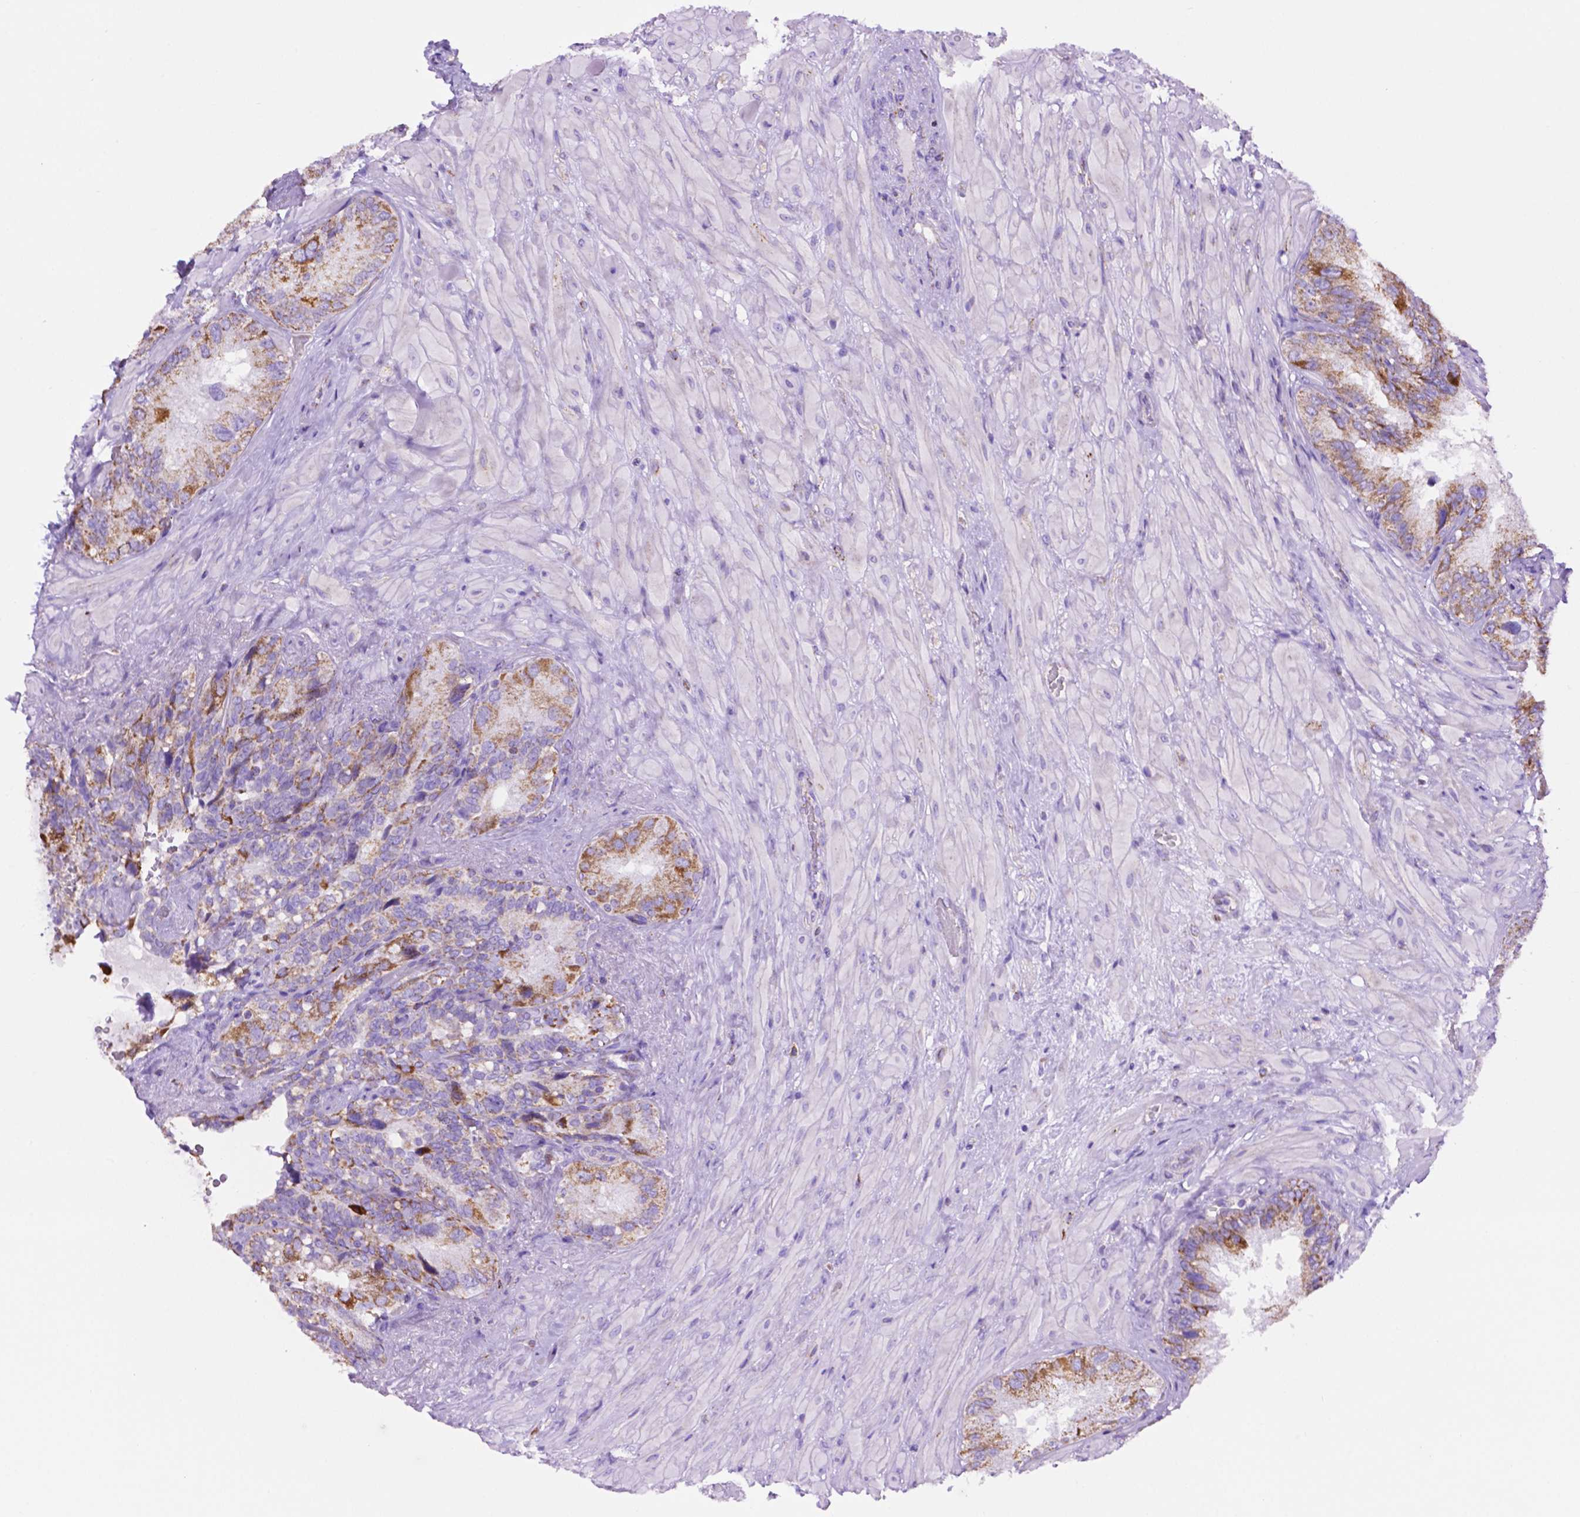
{"staining": {"intensity": "moderate", "quantity": "<25%", "location": "cytoplasmic/membranous"}, "tissue": "seminal vesicle", "cell_type": "Glandular cells", "image_type": "normal", "snomed": [{"axis": "morphology", "description": "Normal tissue, NOS"}, {"axis": "topography", "description": "Seminal veicle"}], "caption": "This photomicrograph reveals normal seminal vesicle stained with IHC to label a protein in brown. The cytoplasmic/membranous of glandular cells show moderate positivity for the protein. Nuclei are counter-stained blue.", "gene": "GDPD5", "patient": {"sex": "male", "age": 69}}